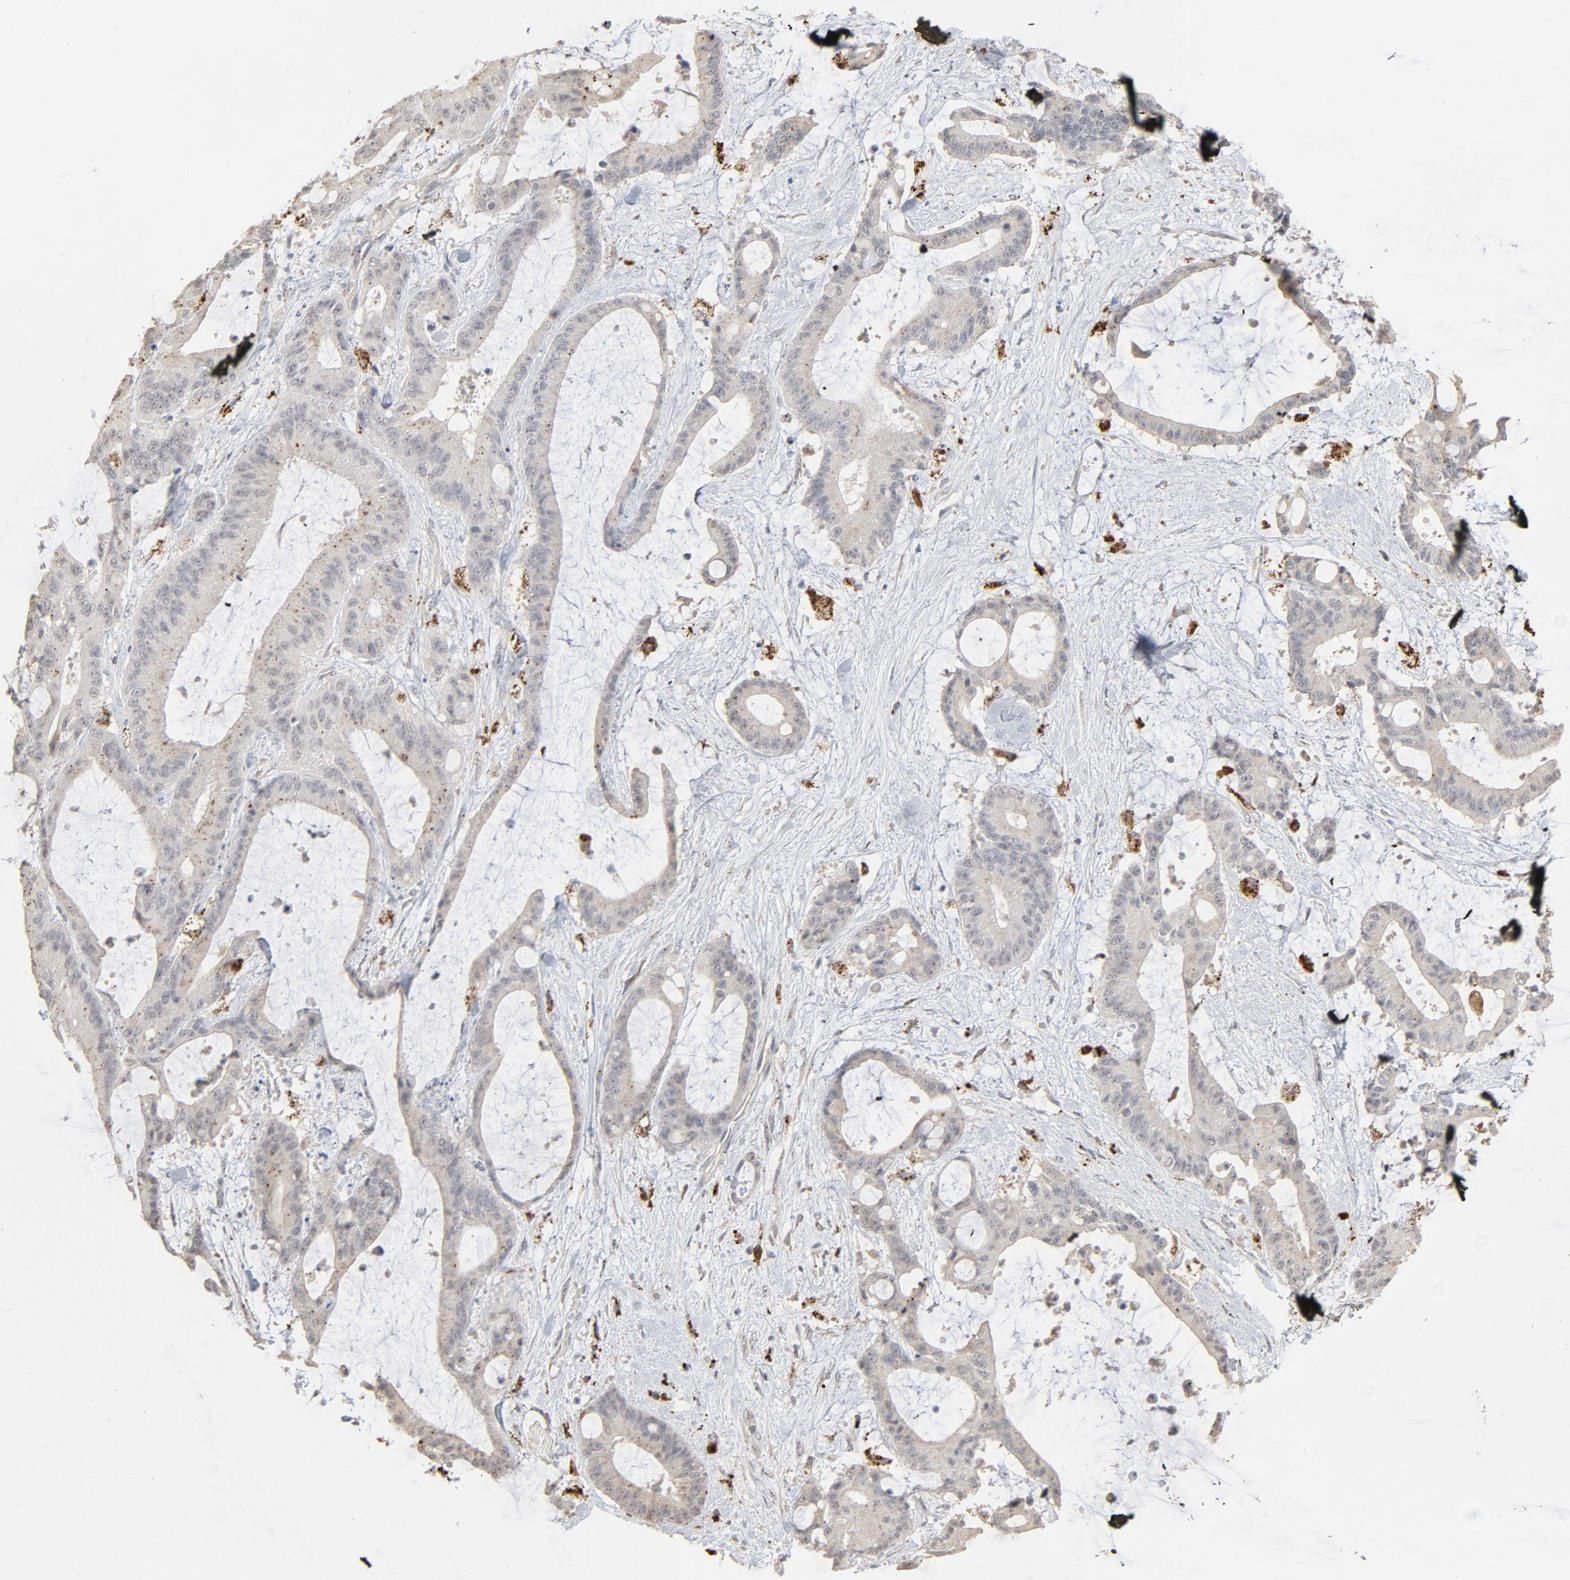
{"staining": {"intensity": "negative", "quantity": "none", "location": "none"}, "tissue": "liver cancer", "cell_type": "Tumor cells", "image_type": "cancer", "snomed": [{"axis": "morphology", "description": "Cholangiocarcinoma"}, {"axis": "topography", "description": "Liver"}], "caption": "Tumor cells are negative for brown protein staining in liver cholangiocarcinoma. The staining is performed using DAB (3,3'-diaminobenzidine) brown chromogen with nuclei counter-stained in using hematoxylin.", "gene": "POMT2", "patient": {"sex": "female", "age": 73}}